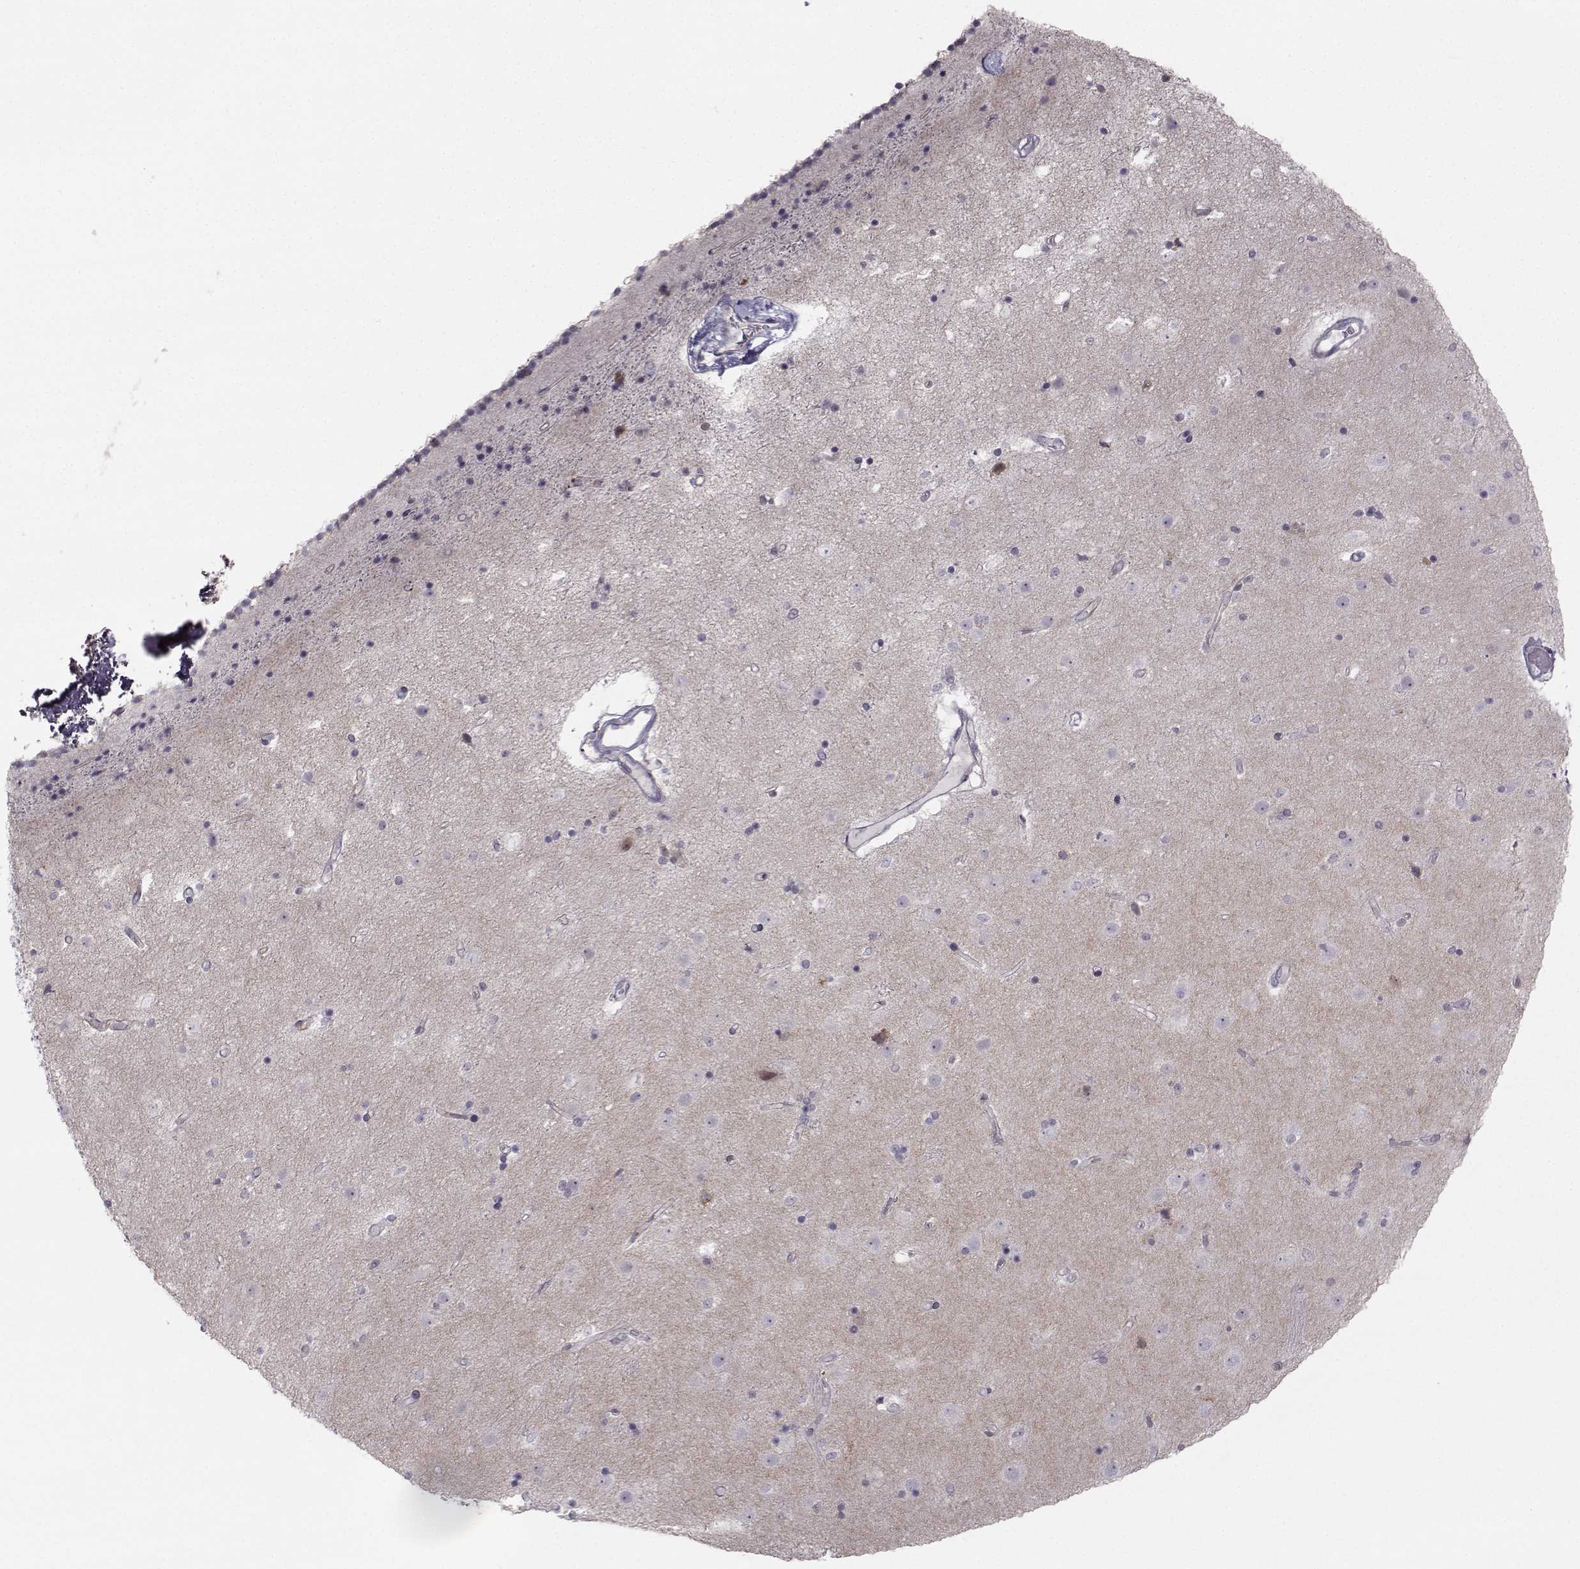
{"staining": {"intensity": "negative", "quantity": "none", "location": "none"}, "tissue": "caudate", "cell_type": "Glial cells", "image_type": "normal", "snomed": [{"axis": "morphology", "description": "Normal tissue, NOS"}, {"axis": "topography", "description": "Lateral ventricle wall"}], "caption": "DAB (3,3'-diaminobenzidine) immunohistochemical staining of normal human caudate exhibits no significant expression in glial cells. The staining was performed using DAB (3,3'-diaminobenzidine) to visualize the protein expression in brown, while the nuclei were stained in blue with hematoxylin (Magnification: 20x).", "gene": "LRP8", "patient": {"sex": "female", "age": 71}}